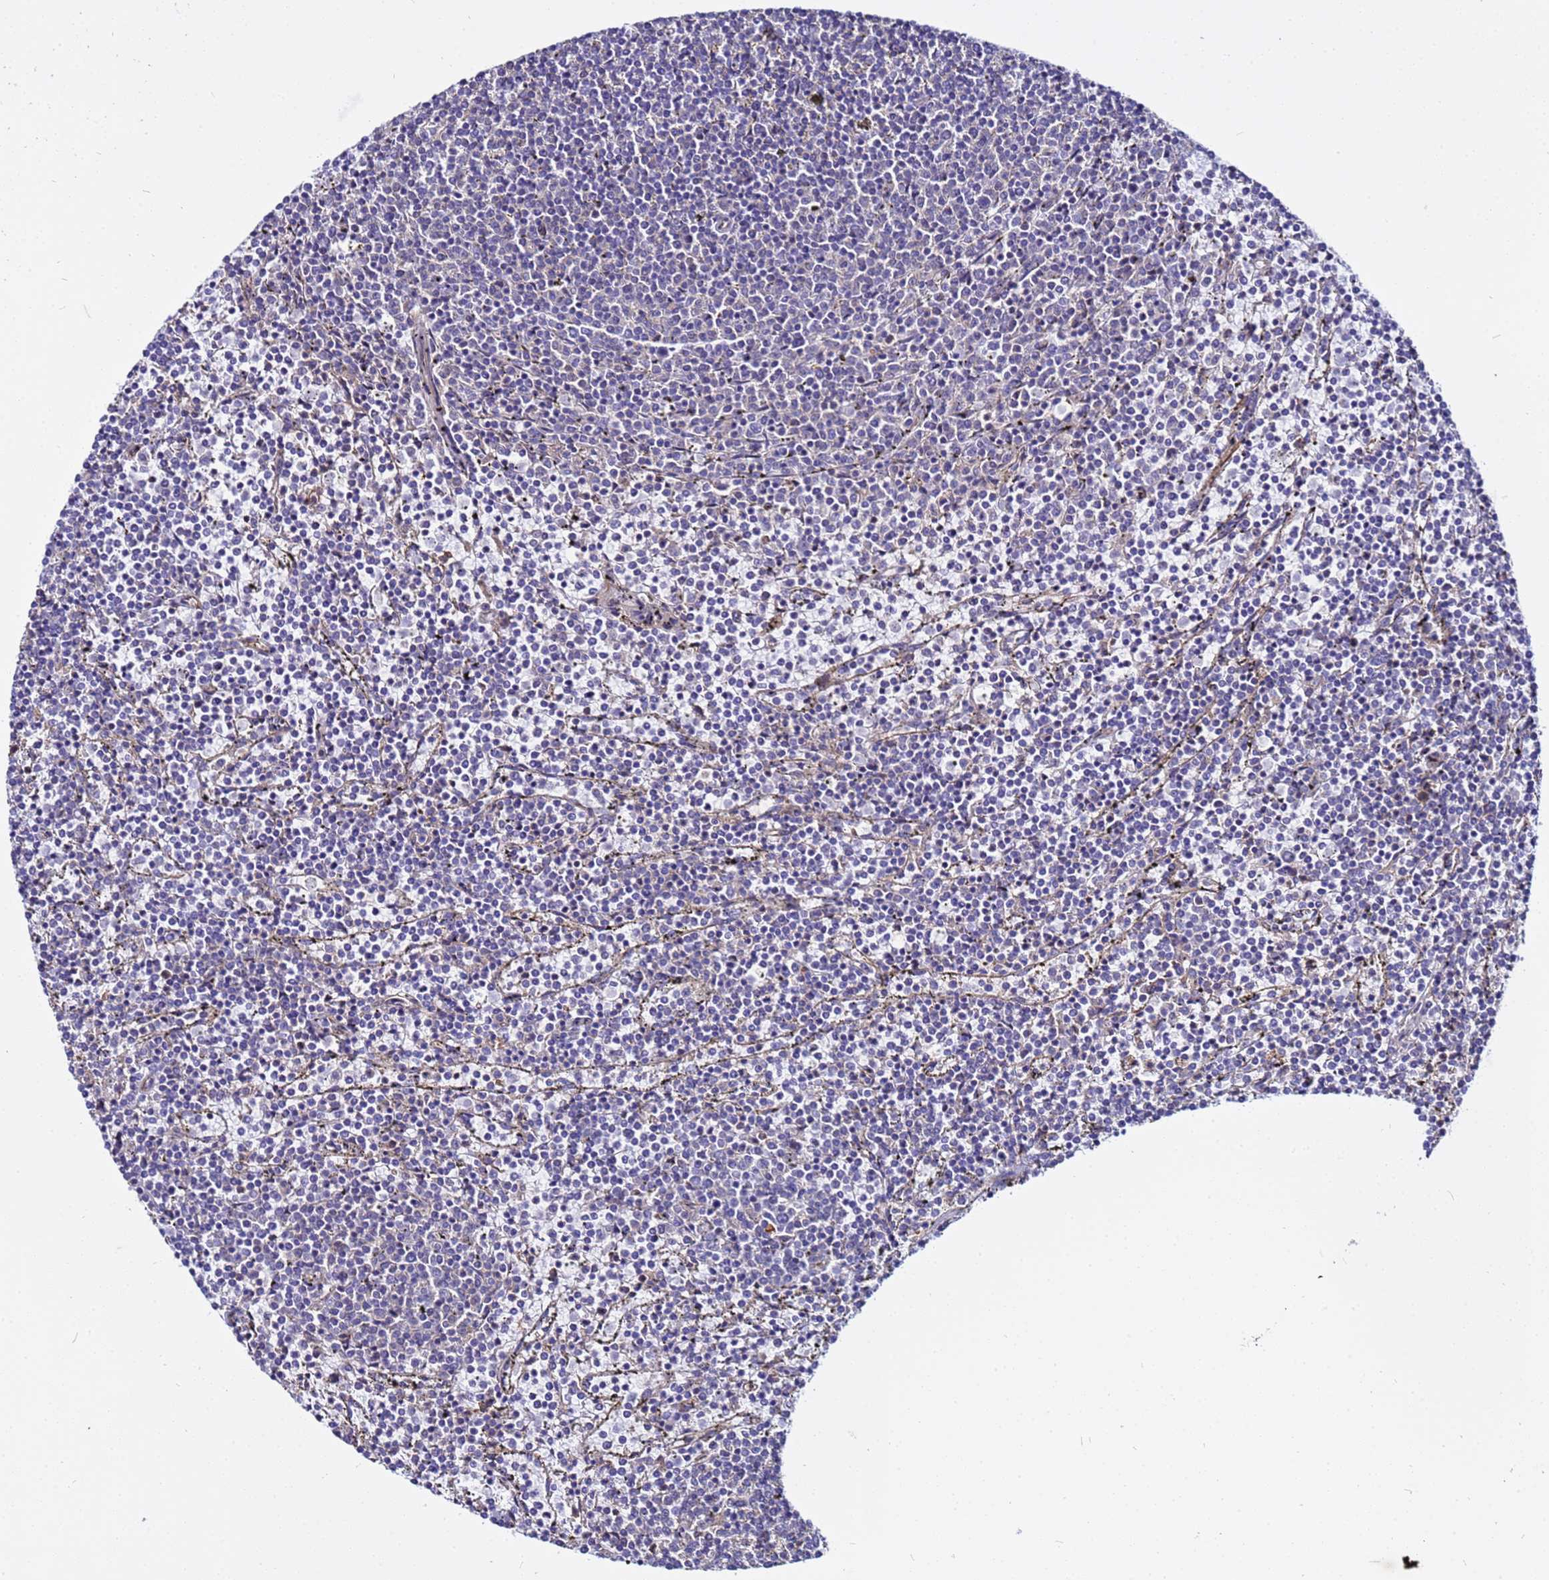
{"staining": {"intensity": "negative", "quantity": "none", "location": "none"}, "tissue": "lymphoma", "cell_type": "Tumor cells", "image_type": "cancer", "snomed": [{"axis": "morphology", "description": "Malignant lymphoma, non-Hodgkin's type, Low grade"}, {"axis": "topography", "description": "Spleen"}], "caption": "Tumor cells are negative for protein expression in human low-grade malignant lymphoma, non-Hodgkin's type.", "gene": "STK38", "patient": {"sex": "female", "age": 50}}